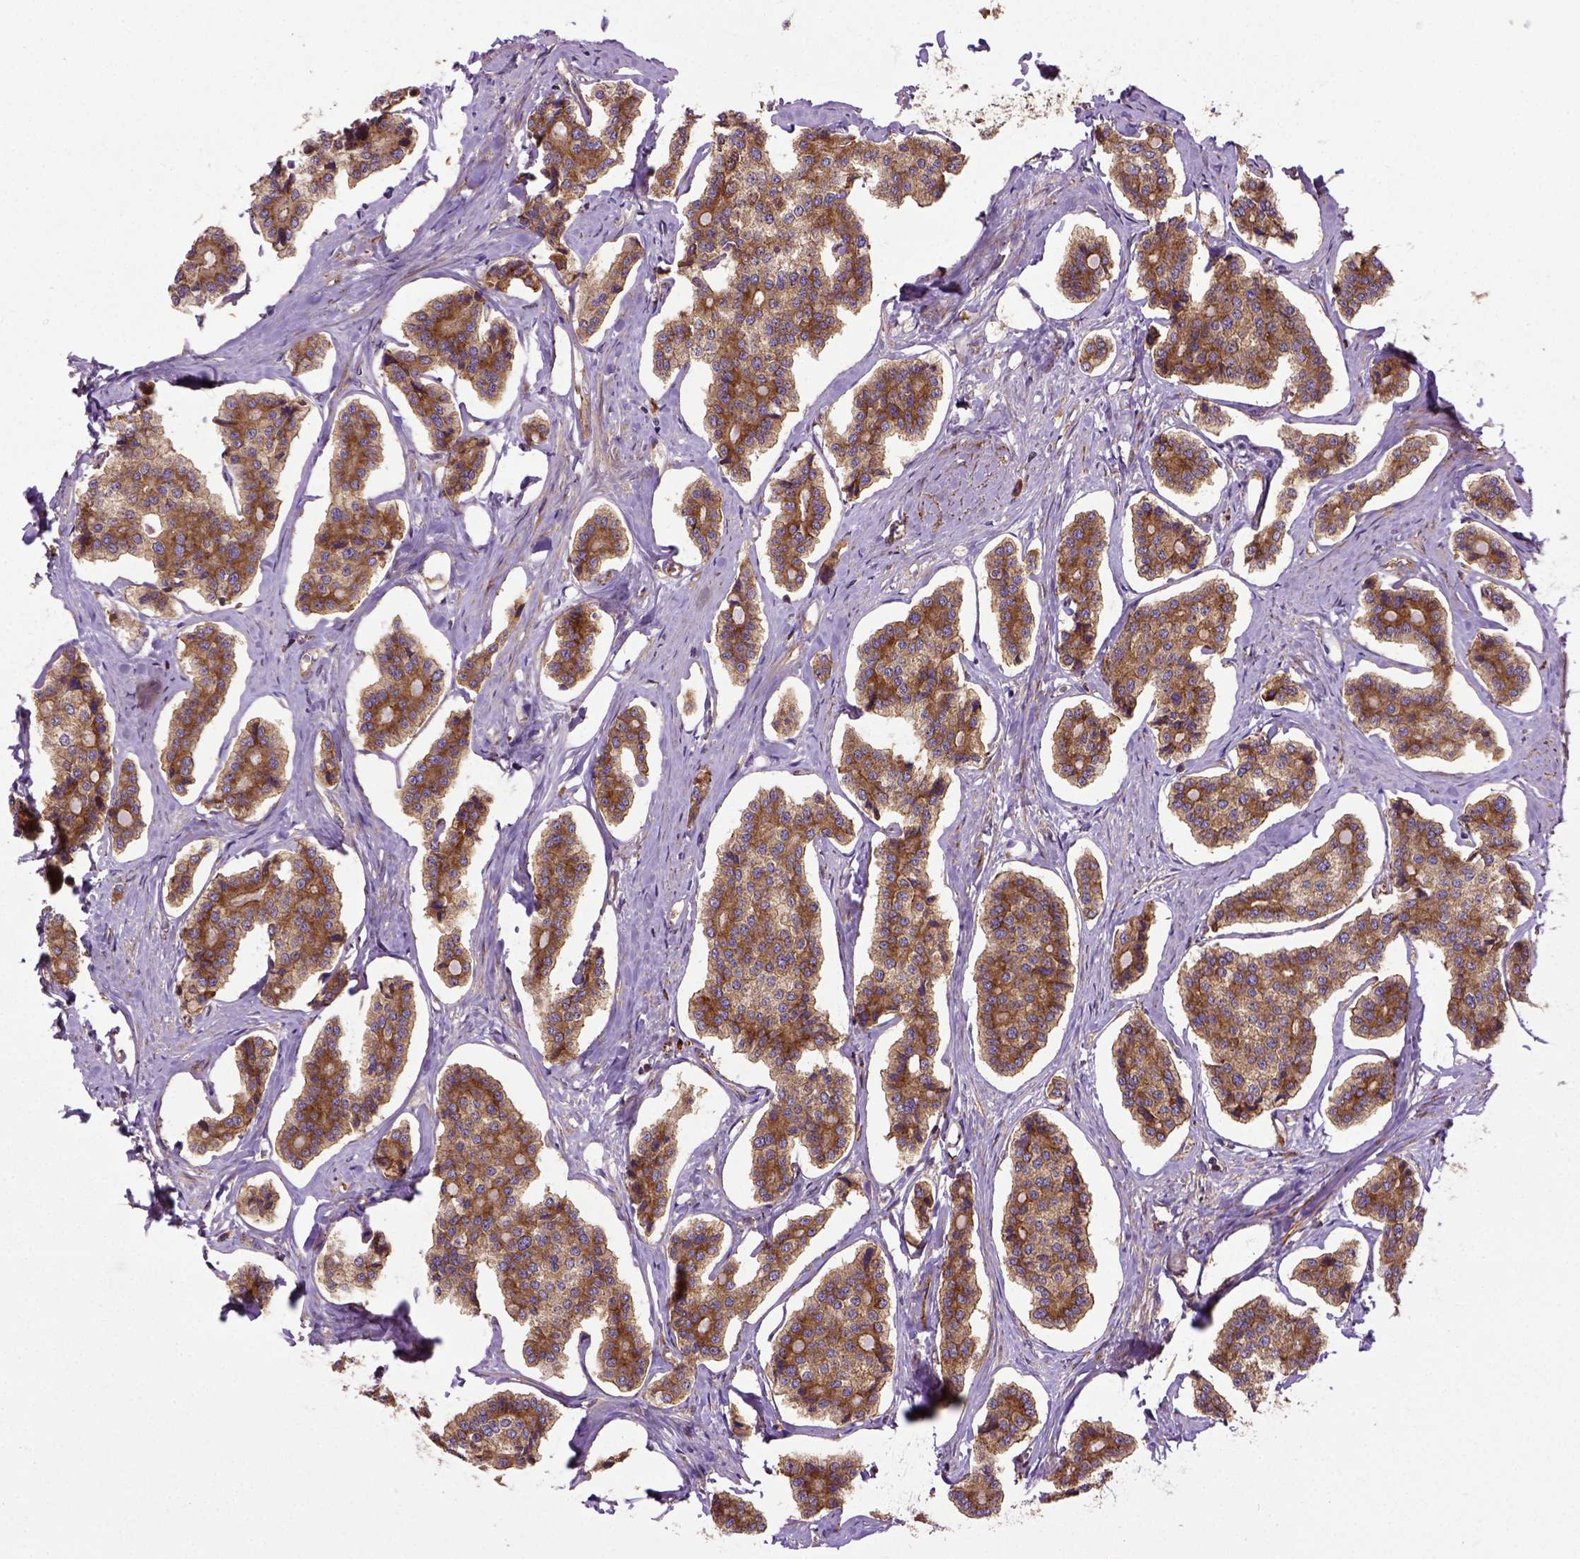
{"staining": {"intensity": "moderate", "quantity": ">75%", "location": "cytoplasmic/membranous"}, "tissue": "carcinoid", "cell_type": "Tumor cells", "image_type": "cancer", "snomed": [{"axis": "morphology", "description": "Carcinoid, malignant, NOS"}, {"axis": "topography", "description": "Small intestine"}], "caption": "Immunohistochemistry histopathology image of human carcinoid stained for a protein (brown), which shows medium levels of moderate cytoplasmic/membranous expression in approximately >75% of tumor cells.", "gene": "CAPRIN1", "patient": {"sex": "female", "age": 65}}